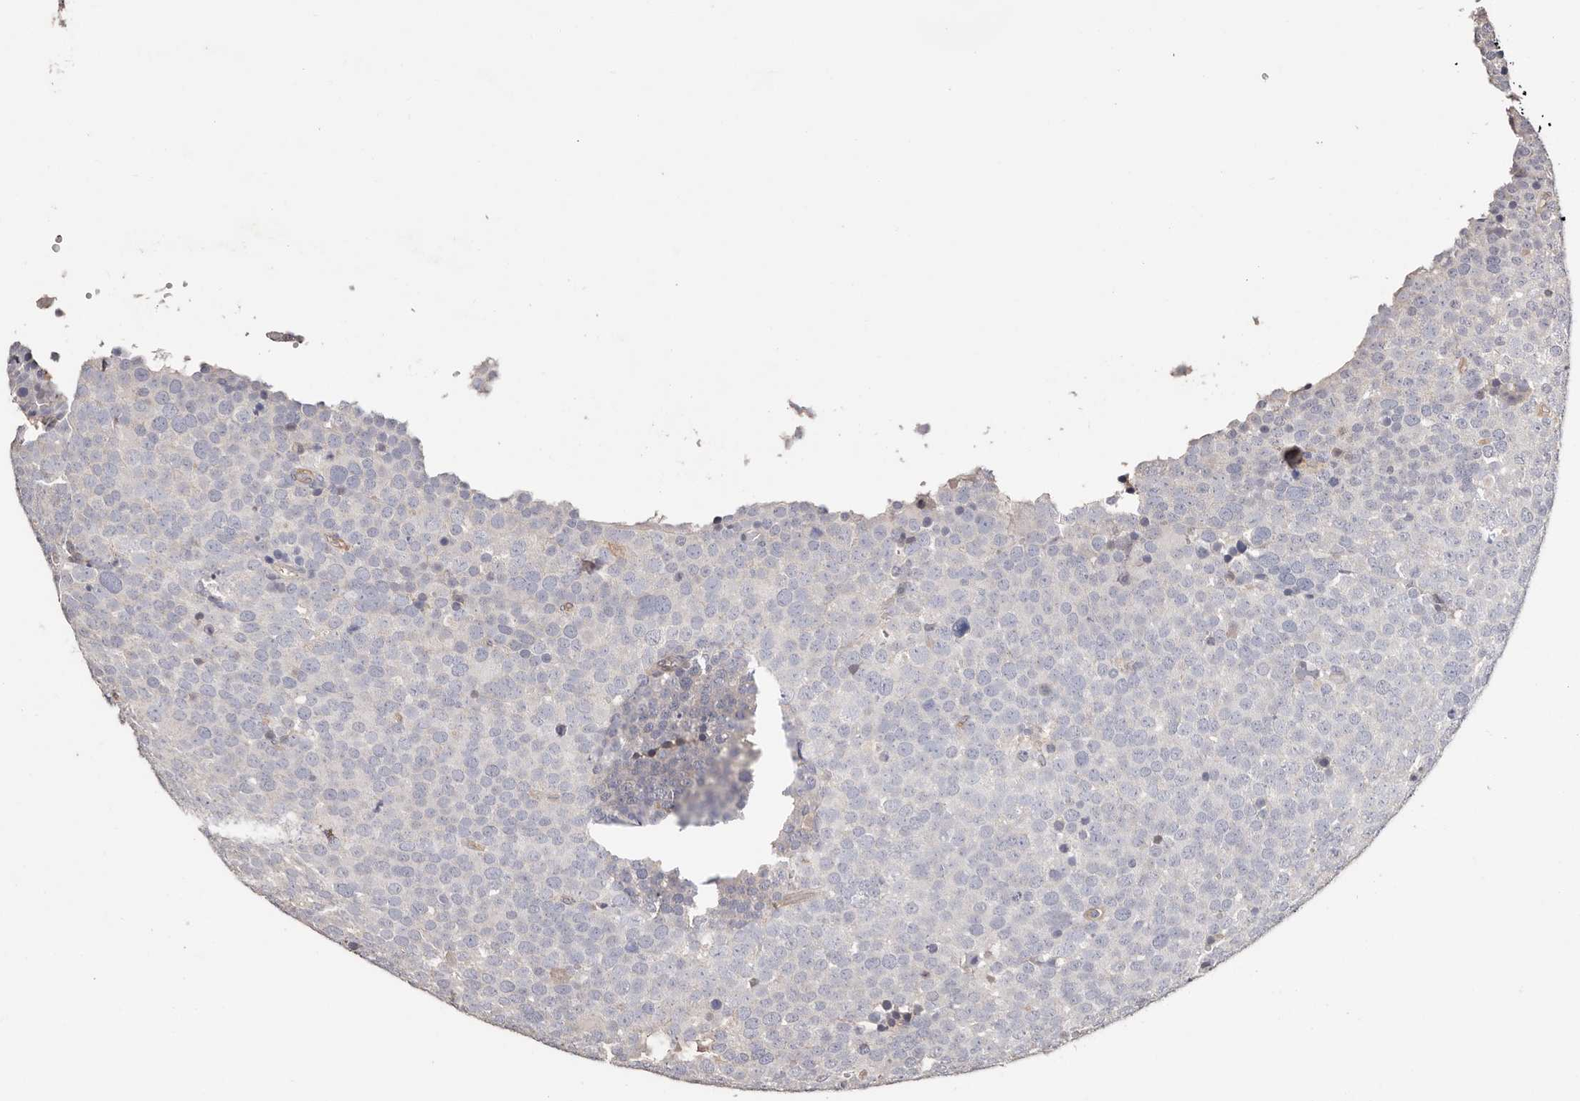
{"staining": {"intensity": "negative", "quantity": "none", "location": "none"}, "tissue": "testis cancer", "cell_type": "Tumor cells", "image_type": "cancer", "snomed": [{"axis": "morphology", "description": "Seminoma, NOS"}, {"axis": "topography", "description": "Testis"}], "caption": "Tumor cells show no significant protein staining in seminoma (testis).", "gene": "TGM2", "patient": {"sex": "male", "age": 71}}